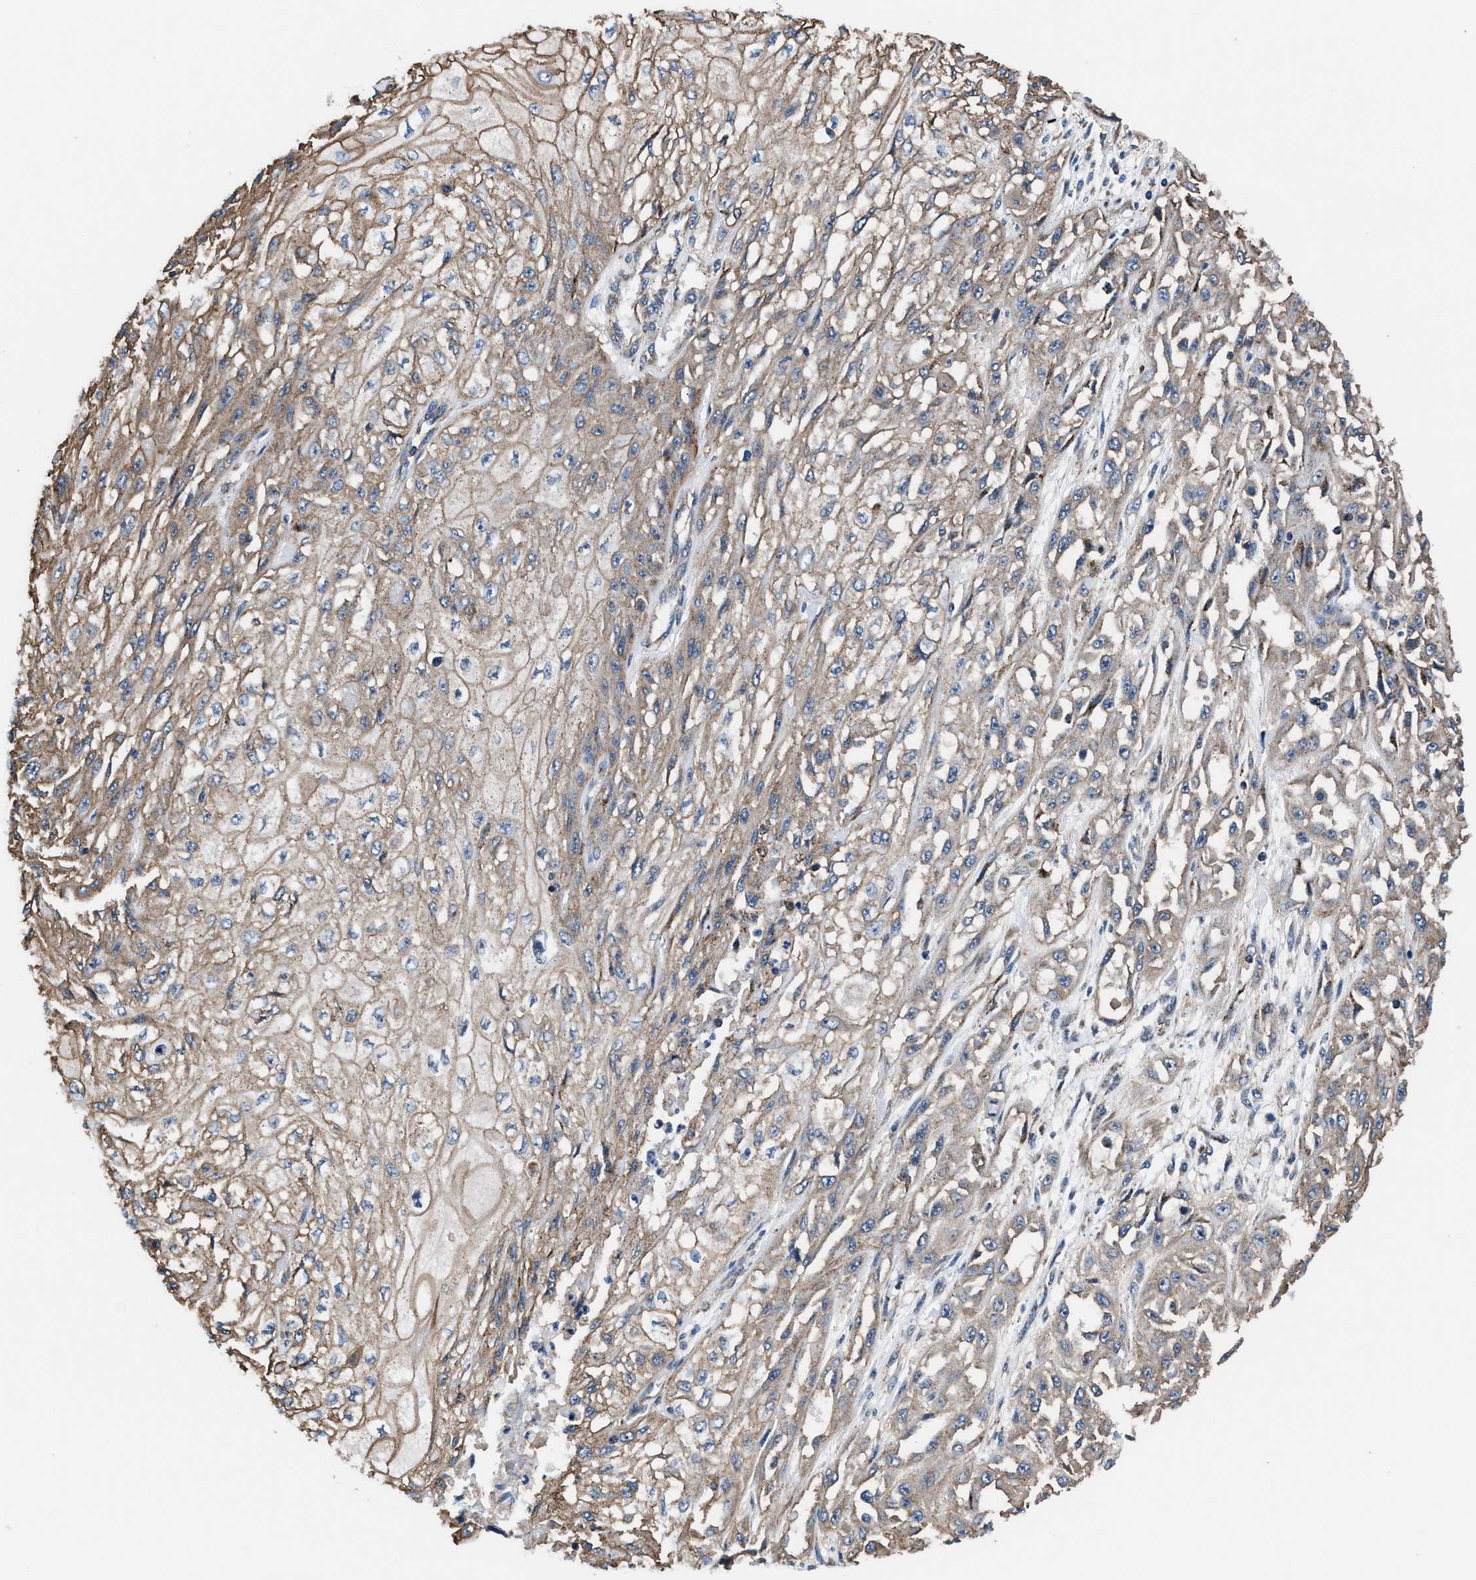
{"staining": {"intensity": "weak", "quantity": ">75%", "location": "cytoplasmic/membranous"}, "tissue": "skin cancer", "cell_type": "Tumor cells", "image_type": "cancer", "snomed": [{"axis": "morphology", "description": "Squamous cell carcinoma, NOS"}, {"axis": "morphology", "description": "Squamous cell carcinoma, metastatic, NOS"}, {"axis": "topography", "description": "Skin"}, {"axis": "topography", "description": "Lymph node"}], "caption": "Human skin cancer (metastatic squamous cell carcinoma) stained with a brown dye shows weak cytoplasmic/membranous positive positivity in approximately >75% of tumor cells.", "gene": "NKTR", "patient": {"sex": "male", "age": 75}}